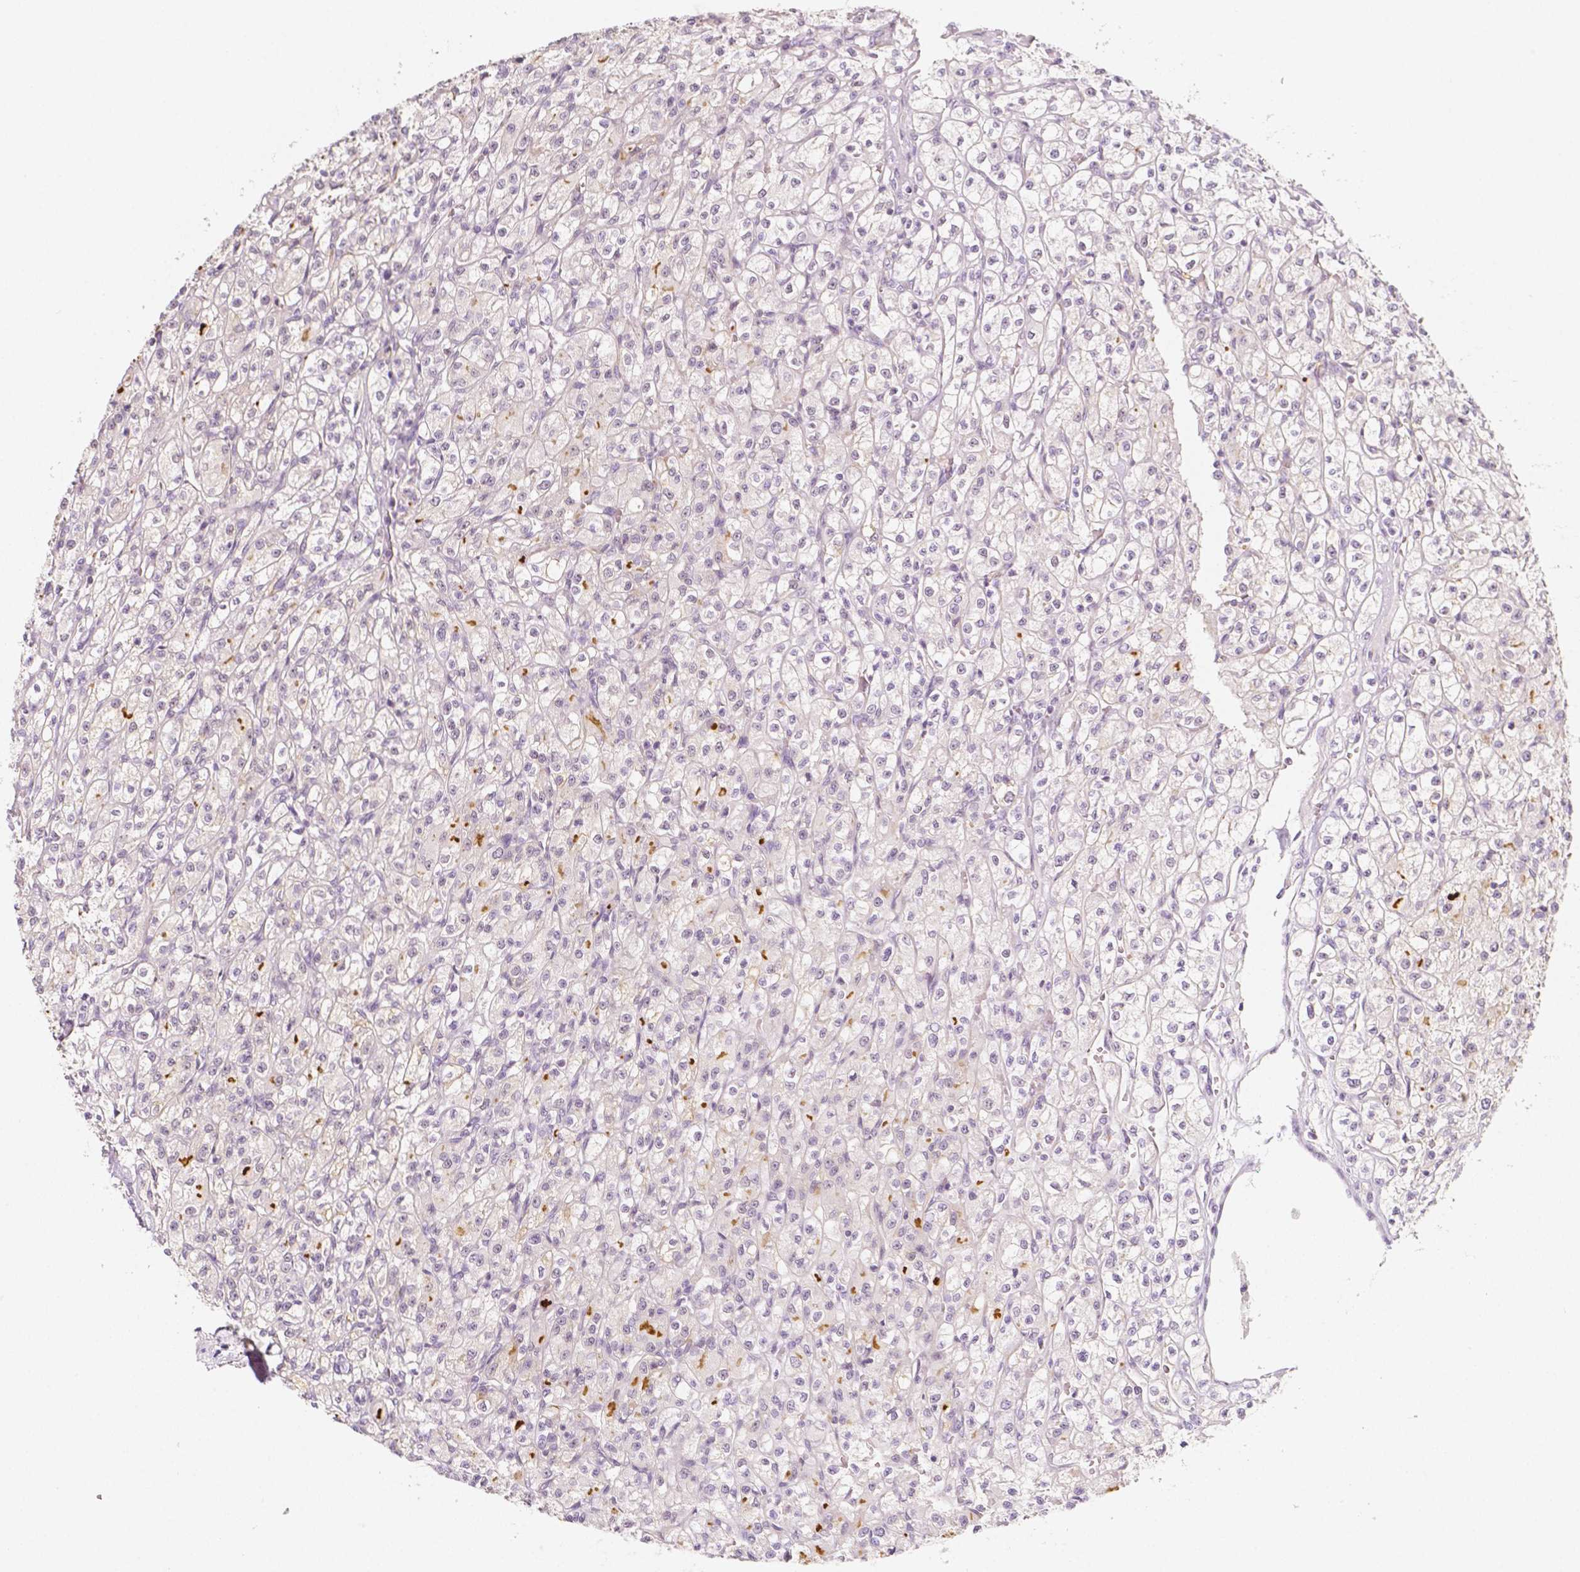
{"staining": {"intensity": "negative", "quantity": "none", "location": "none"}, "tissue": "renal cancer", "cell_type": "Tumor cells", "image_type": "cancer", "snomed": [{"axis": "morphology", "description": "Adenocarcinoma, NOS"}, {"axis": "topography", "description": "Kidney"}], "caption": "This is an immunohistochemistry image of human renal cancer (adenocarcinoma). There is no staining in tumor cells.", "gene": "C1orf167", "patient": {"sex": "female", "age": 70}}